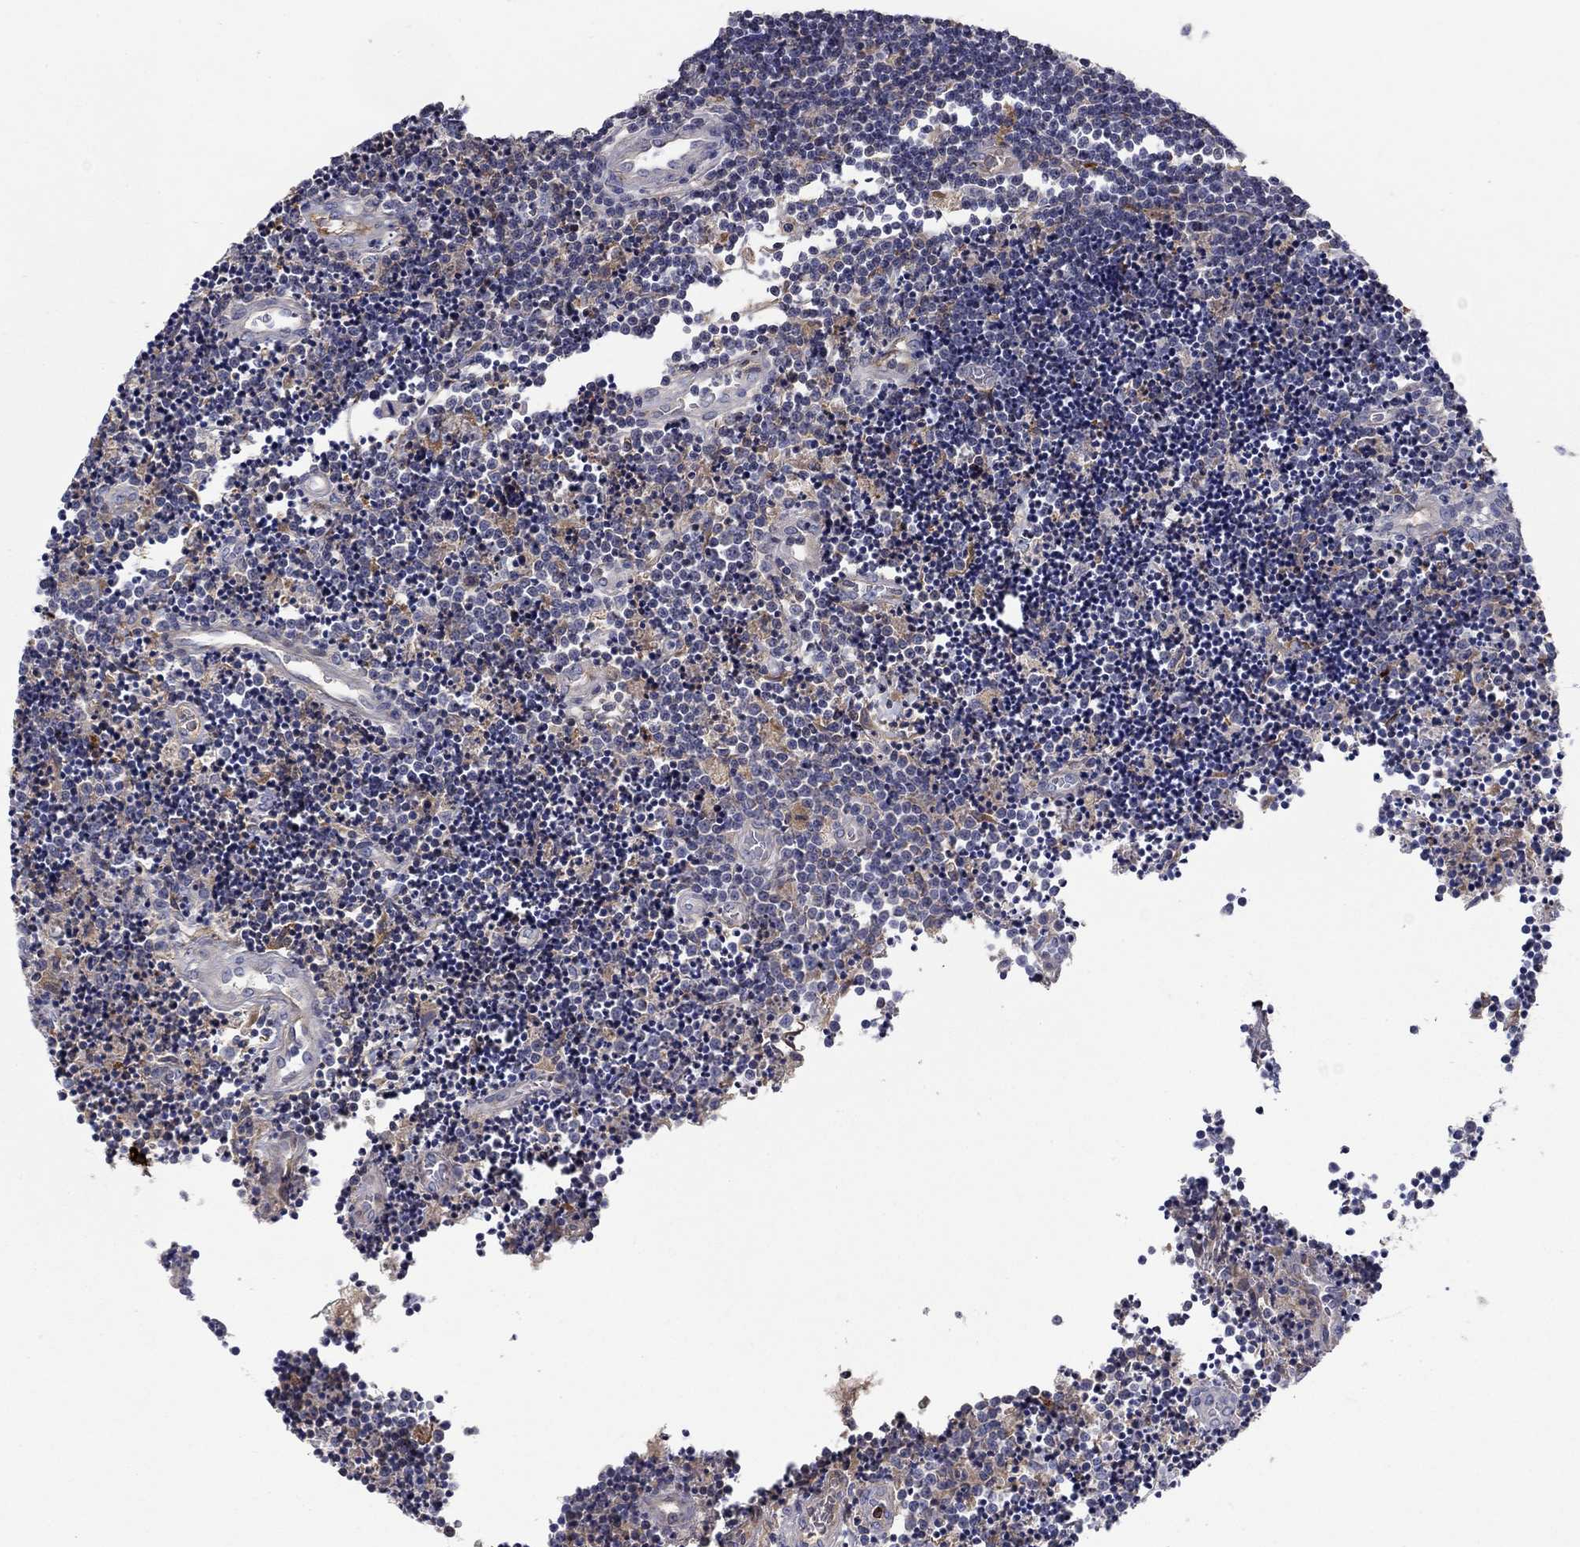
{"staining": {"intensity": "negative", "quantity": "none", "location": "none"}, "tissue": "lymphoma", "cell_type": "Tumor cells", "image_type": "cancer", "snomed": [{"axis": "morphology", "description": "Malignant lymphoma, non-Hodgkin's type, Low grade"}, {"axis": "topography", "description": "Brain"}], "caption": "This is a photomicrograph of immunohistochemistry staining of lymphoma, which shows no positivity in tumor cells. (DAB immunohistochemistry with hematoxylin counter stain).", "gene": "PTGDS", "patient": {"sex": "female", "age": 66}}